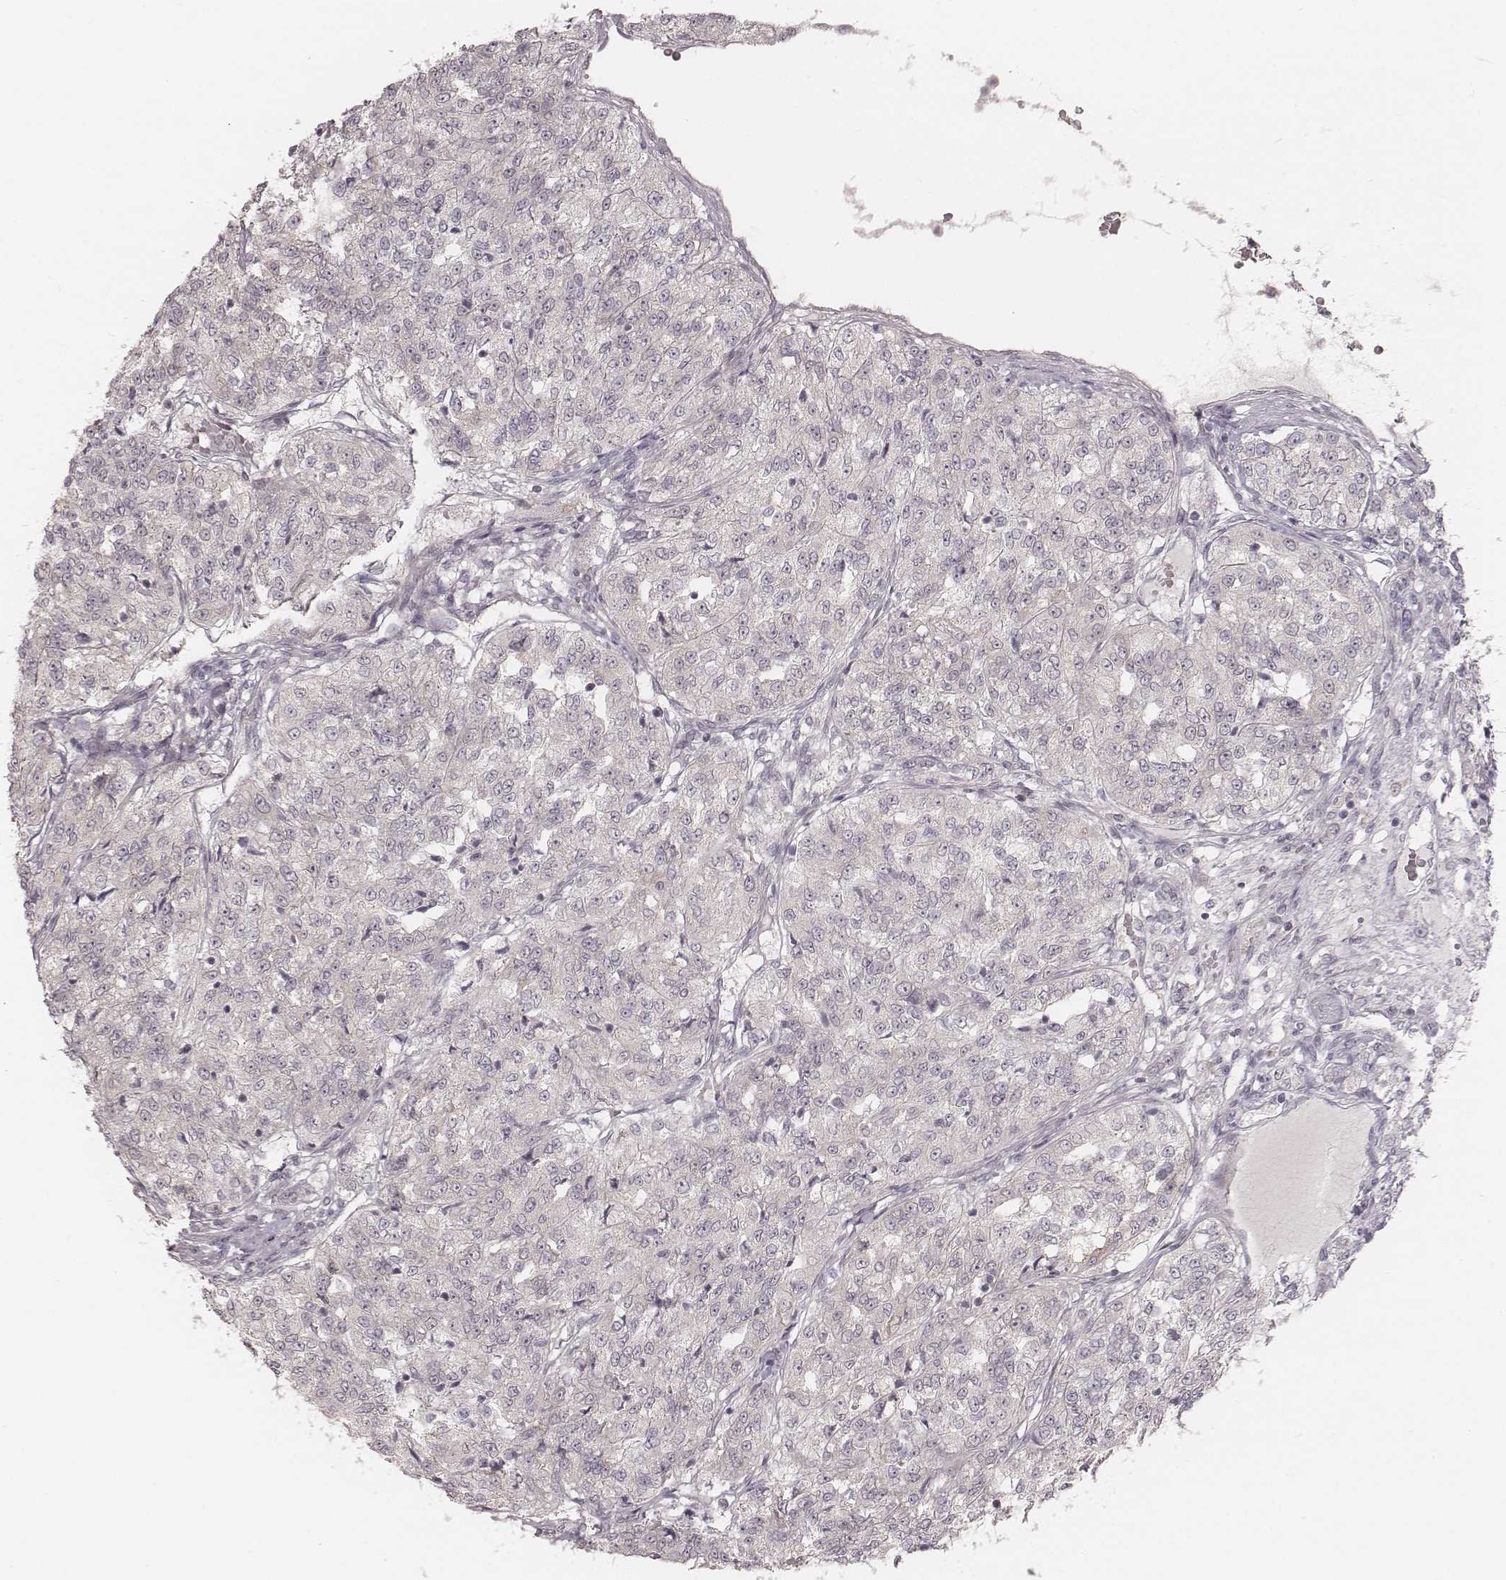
{"staining": {"intensity": "negative", "quantity": "none", "location": "none"}, "tissue": "renal cancer", "cell_type": "Tumor cells", "image_type": "cancer", "snomed": [{"axis": "morphology", "description": "Adenocarcinoma, NOS"}, {"axis": "topography", "description": "Kidney"}], "caption": "A photomicrograph of human renal cancer is negative for staining in tumor cells. (DAB (3,3'-diaminobenzidine) immunohistochemistry, high magnification).", "gene": "ACACB", "patient": {"sex": "female", "age": 63}}